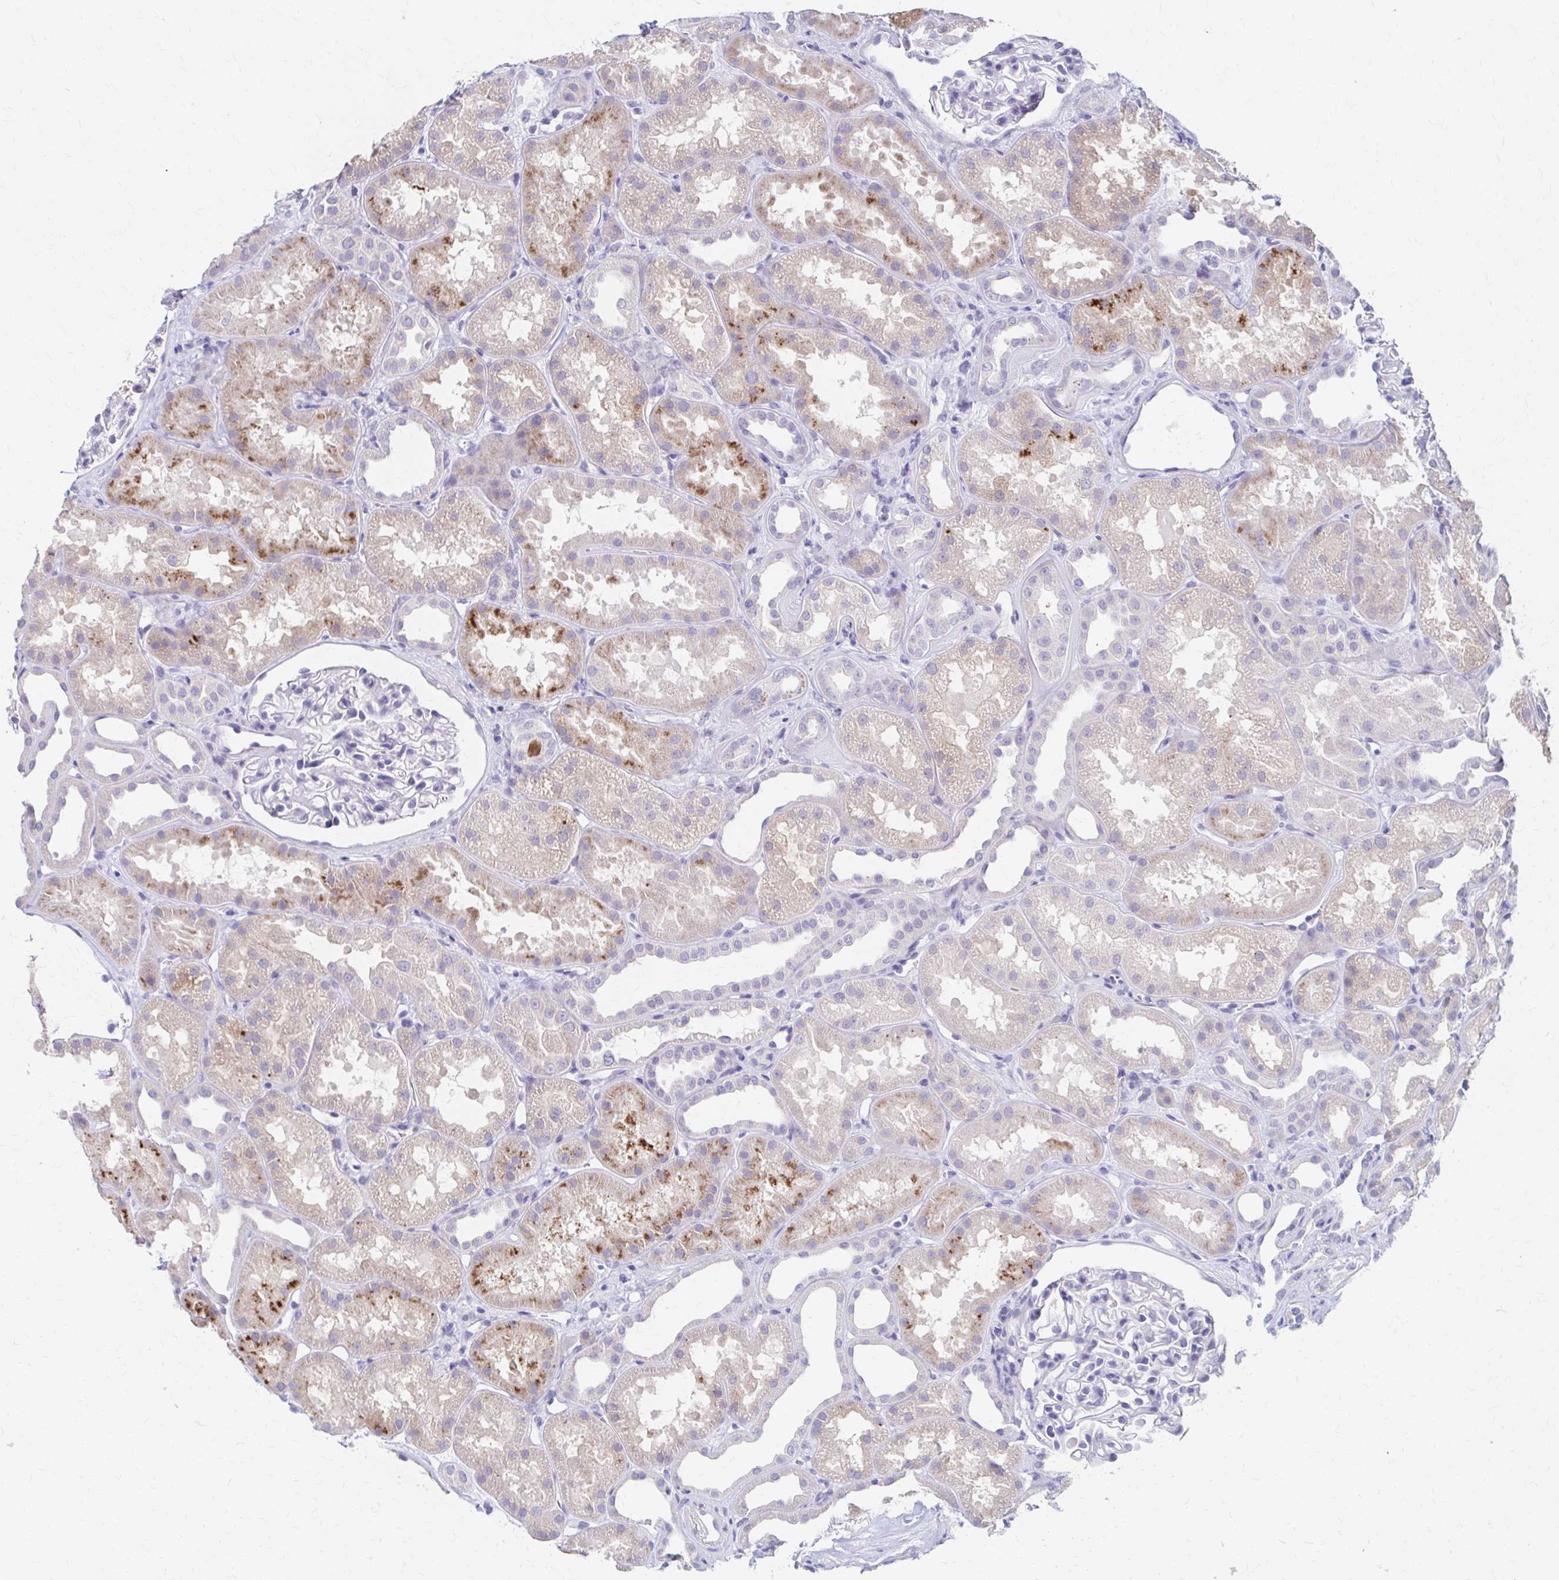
{"staining": {"intensity": "negative", "quantity": "none", "location": "none"}, "tissue": "kidney", "cell_type": "Cells in glomeruli", "image_type": "normal", "snomed": [{"axis": "morphology", "description": "Normal tissue, NOS"}, {"axis": "topography", "description": "Kidney"}], "caption": "Image shows no protein positivity in cells in glomeruli of unremarkable kidney.", "gene": "AZGP1", "patient": {"sex": "male", "age": 61}}